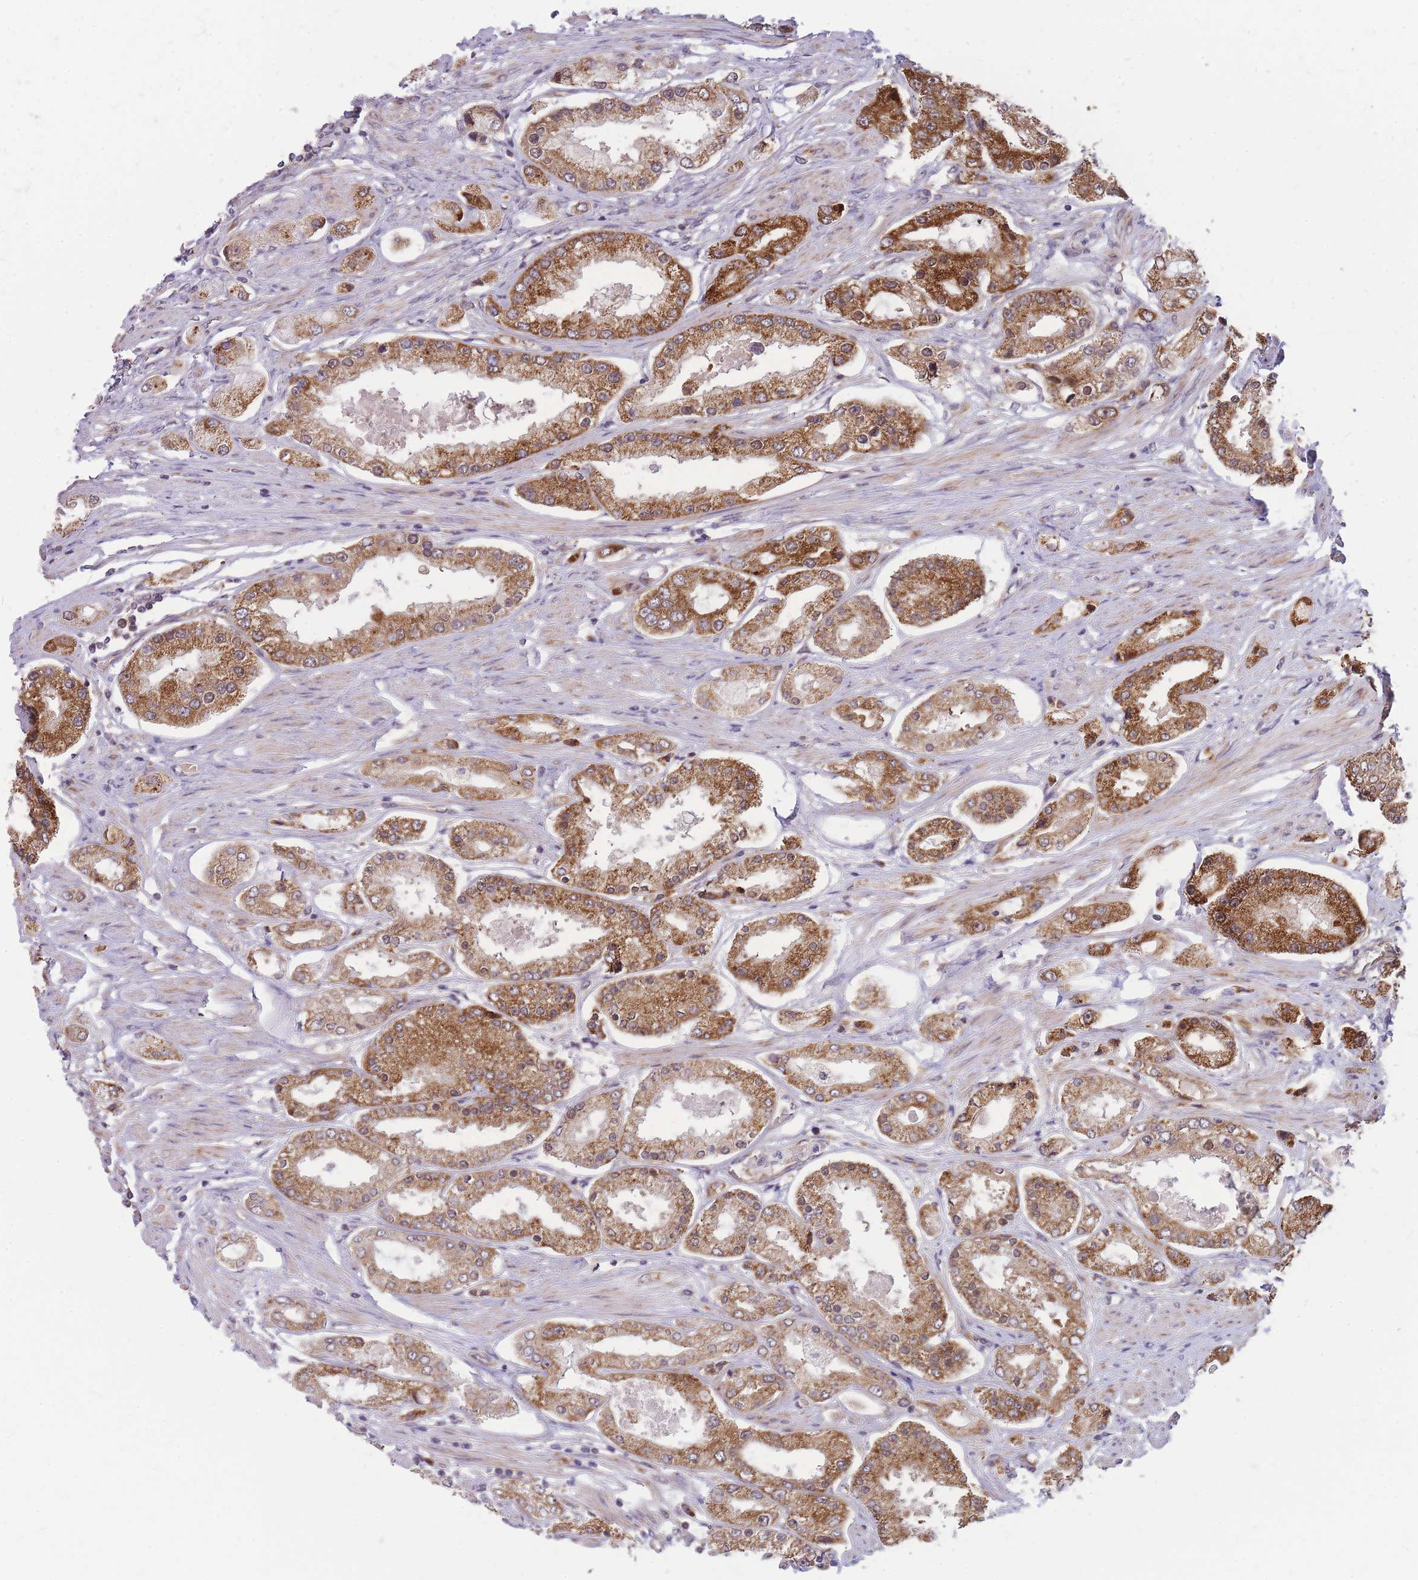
{"staining": {"intensity": "moderate", "quantity": ">75%", "location": "cytoplasmic/membranous"}, "tissue": "prostate cancer", "cell_type": "Tumor cells", "image_type": "cancer", "snomed": [{"axis": "morphology", "description": "Adenocarcinoma, High grade"}, {"axis": "topography", "description": "Prostate"}], "caption": "Human prostate cancer (high-grade adenocarcinoma) stained for a protein (brown) displays moderate cytoplasmic/membranous positive expression in approximately >75% of tumor cells.", "gene": "MRPL23", "patient": {"sex": "male", "age": 69}}